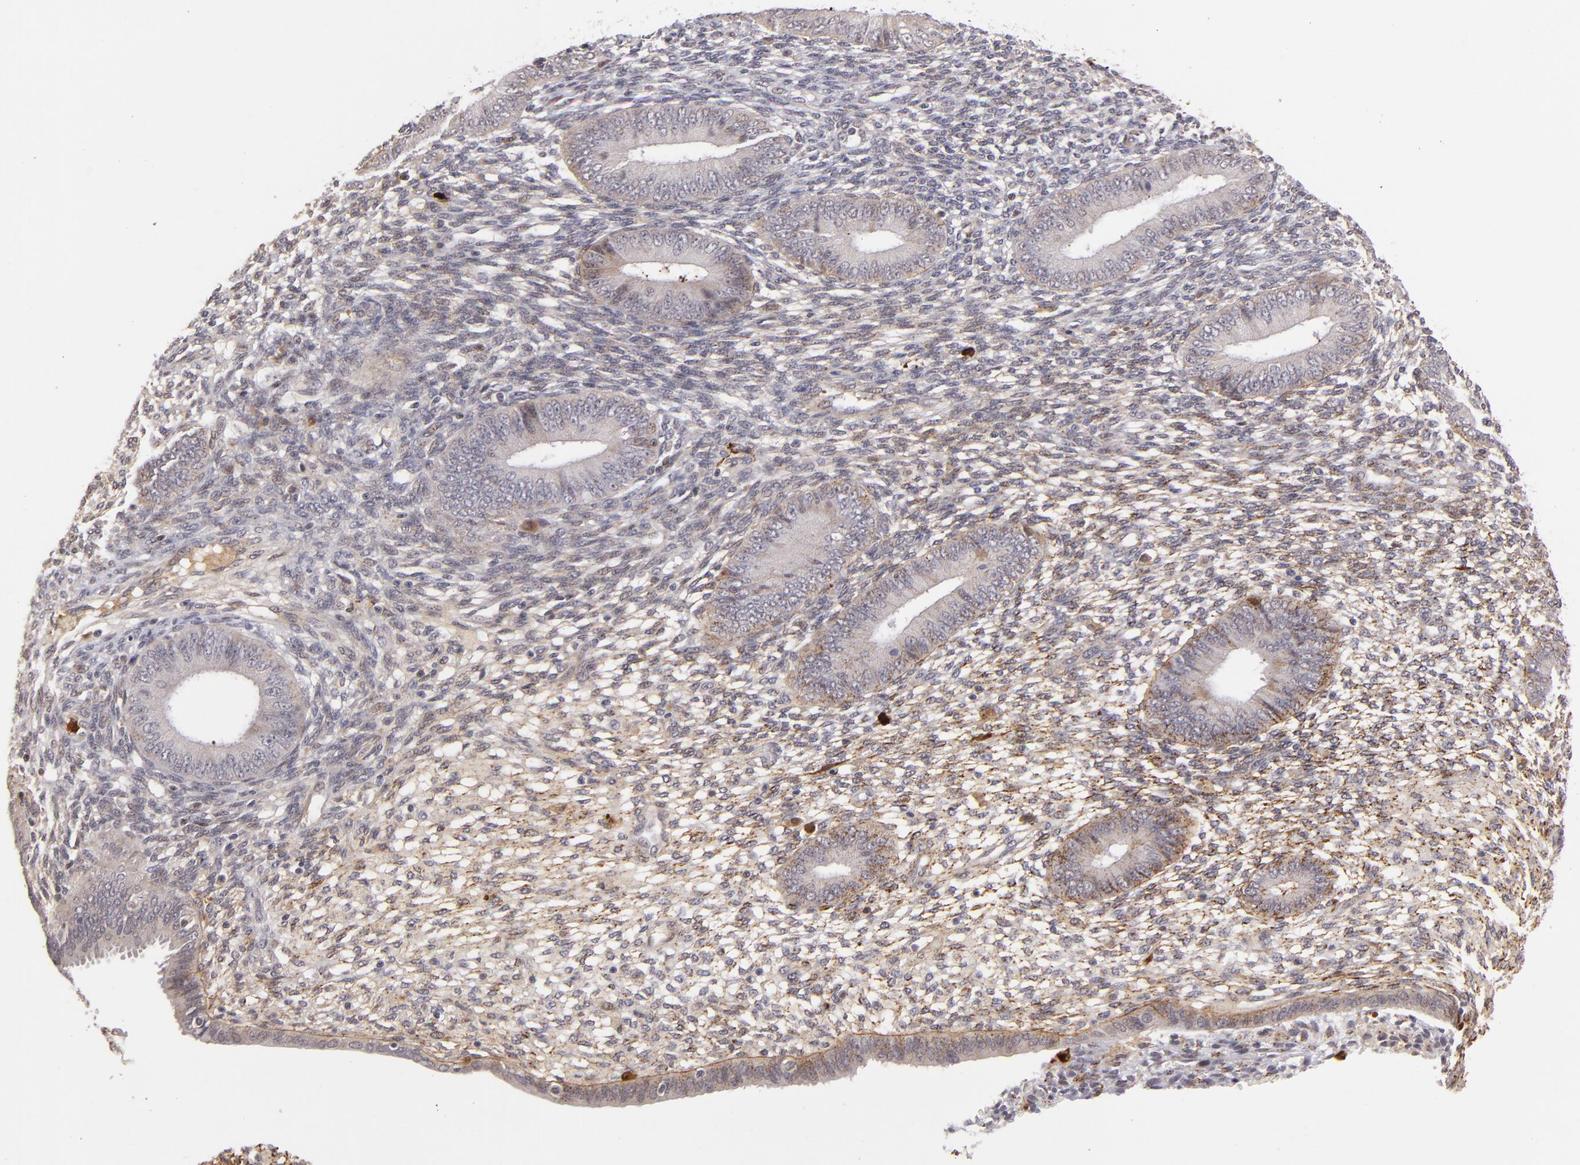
{"staining": {"intensity": "weak", "quantity": "<25%", "location": "cytoplasmic/membranous"}, "tissue": "endometrium", "cell_type": "Cells in endometrial stroma", "image_type": "normal", "snomed": [{"axis": "morphology", "description": "Normal tissue, NOS"}, {"axis": "topography", "description": "Endometrium"}], "caption": "Image shows no protein staining in cells in endometrial stroma of benign endometrium. (Brightfield microscopy of DAB (3,3'-diaminobenzidine) immunohistochemistry at high magnification).", "gene": "RXRG", "patient": {"sex": "female", "age": 42}}